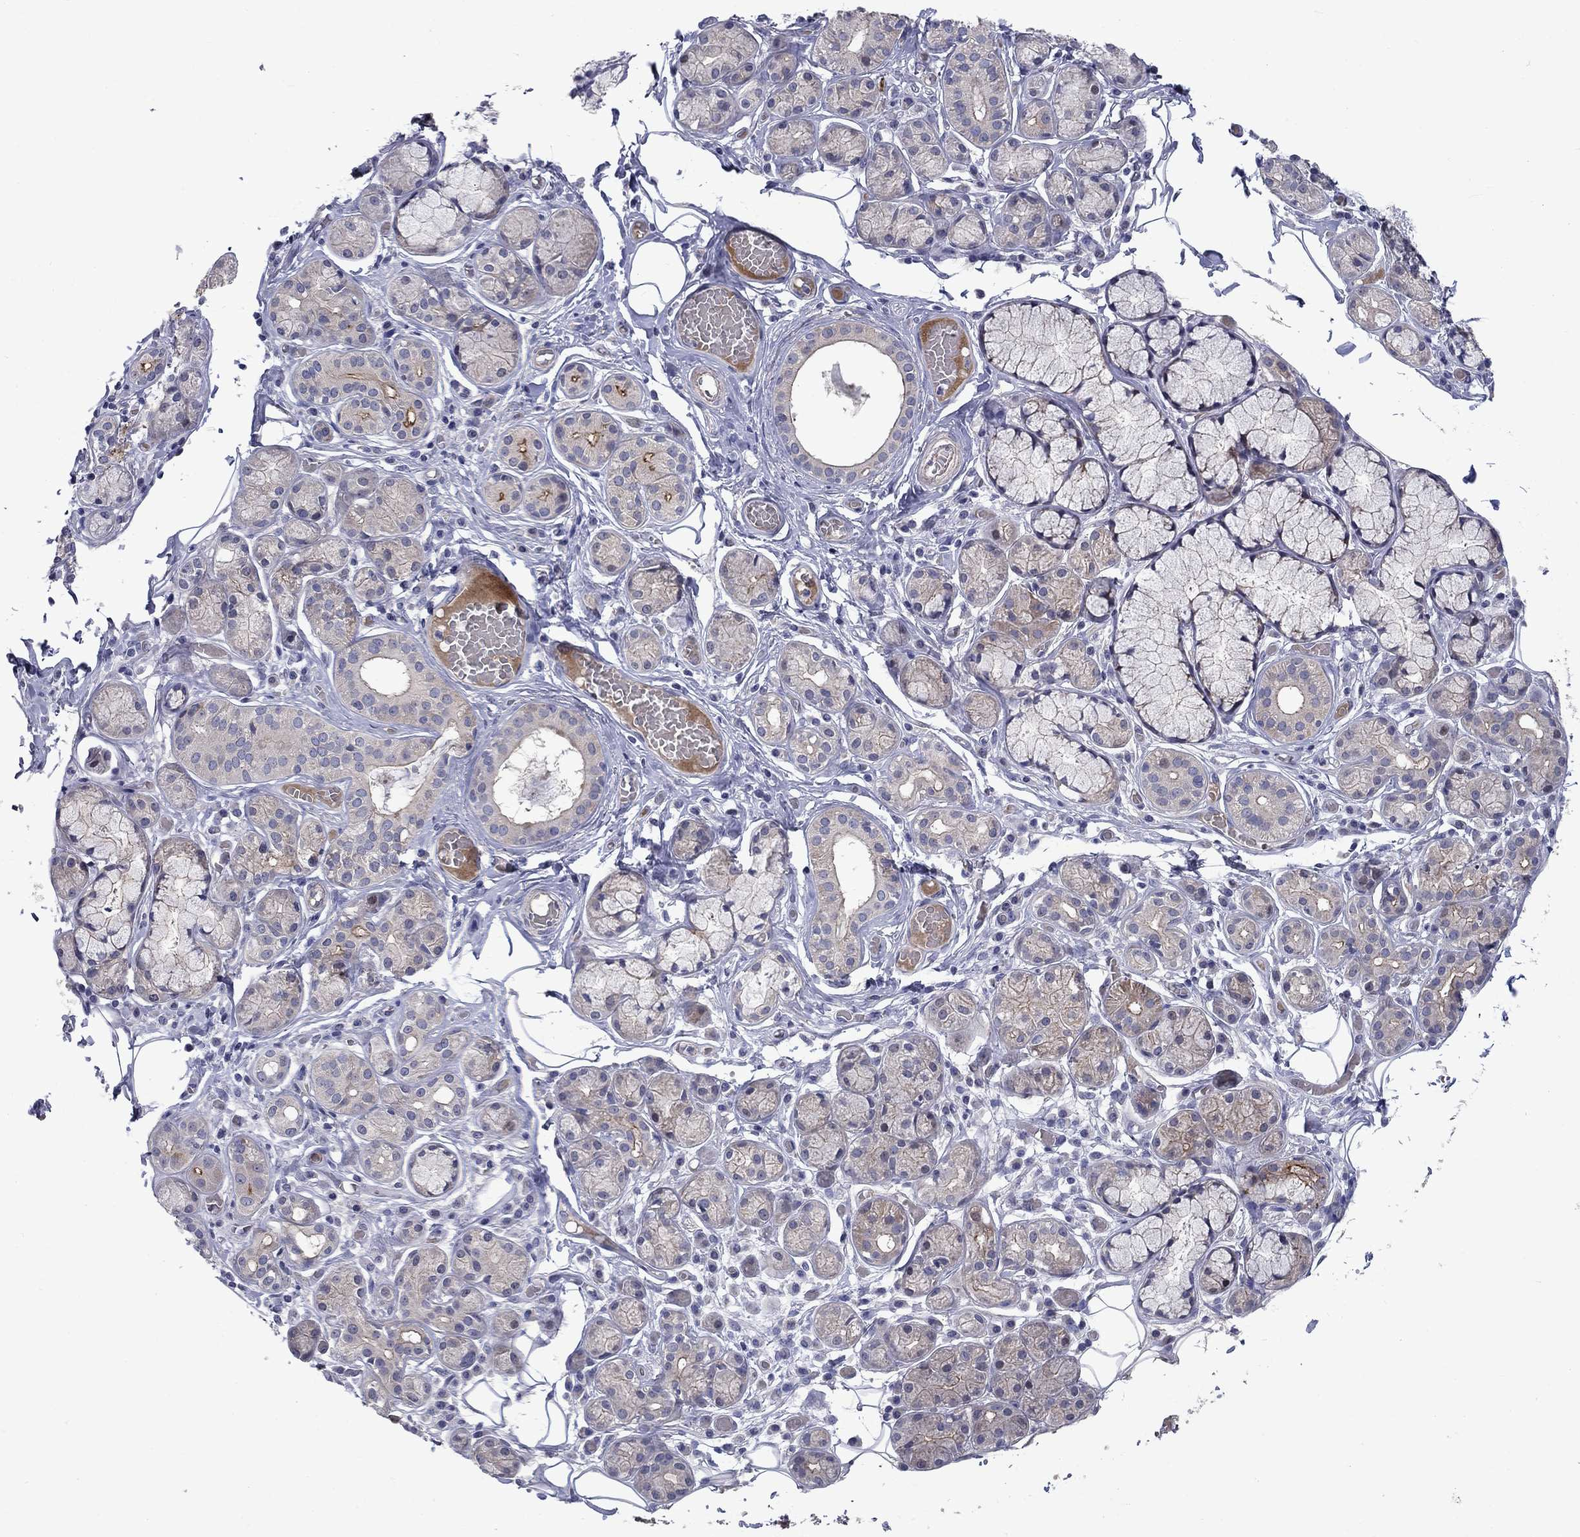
{"staining": {"intensity": "moderate", "quantity": "<25%", "location": "cytoplasmic/membranous"}, "tissue": "salivary gland", "cell_type": "Glandular cells", "image_type": "normal", "snomed": [{"axis": "morphology", "description": "Normal tissue, NOS"}, {"axis": "topography", "description": "Salivary gland"}, {"axis": "topography", "description": "Peripheral nerve tissue"}], "caption": "Immunohistochemistry staining of benign salivary gland, which reveals low levels of moderate cytoplasmic/membranous expression in approximately <25% of glandular cells indicating moderate cytoplasmic/membranous protein staining. The staining was performed using DAB (3,3'-diaminobenzidine) (brown) for protein detection and nuclei were counterstained in hematoxylin (blue).", "gene": "SLC1A1", "patient": {"sex": "male", "age": 71}}